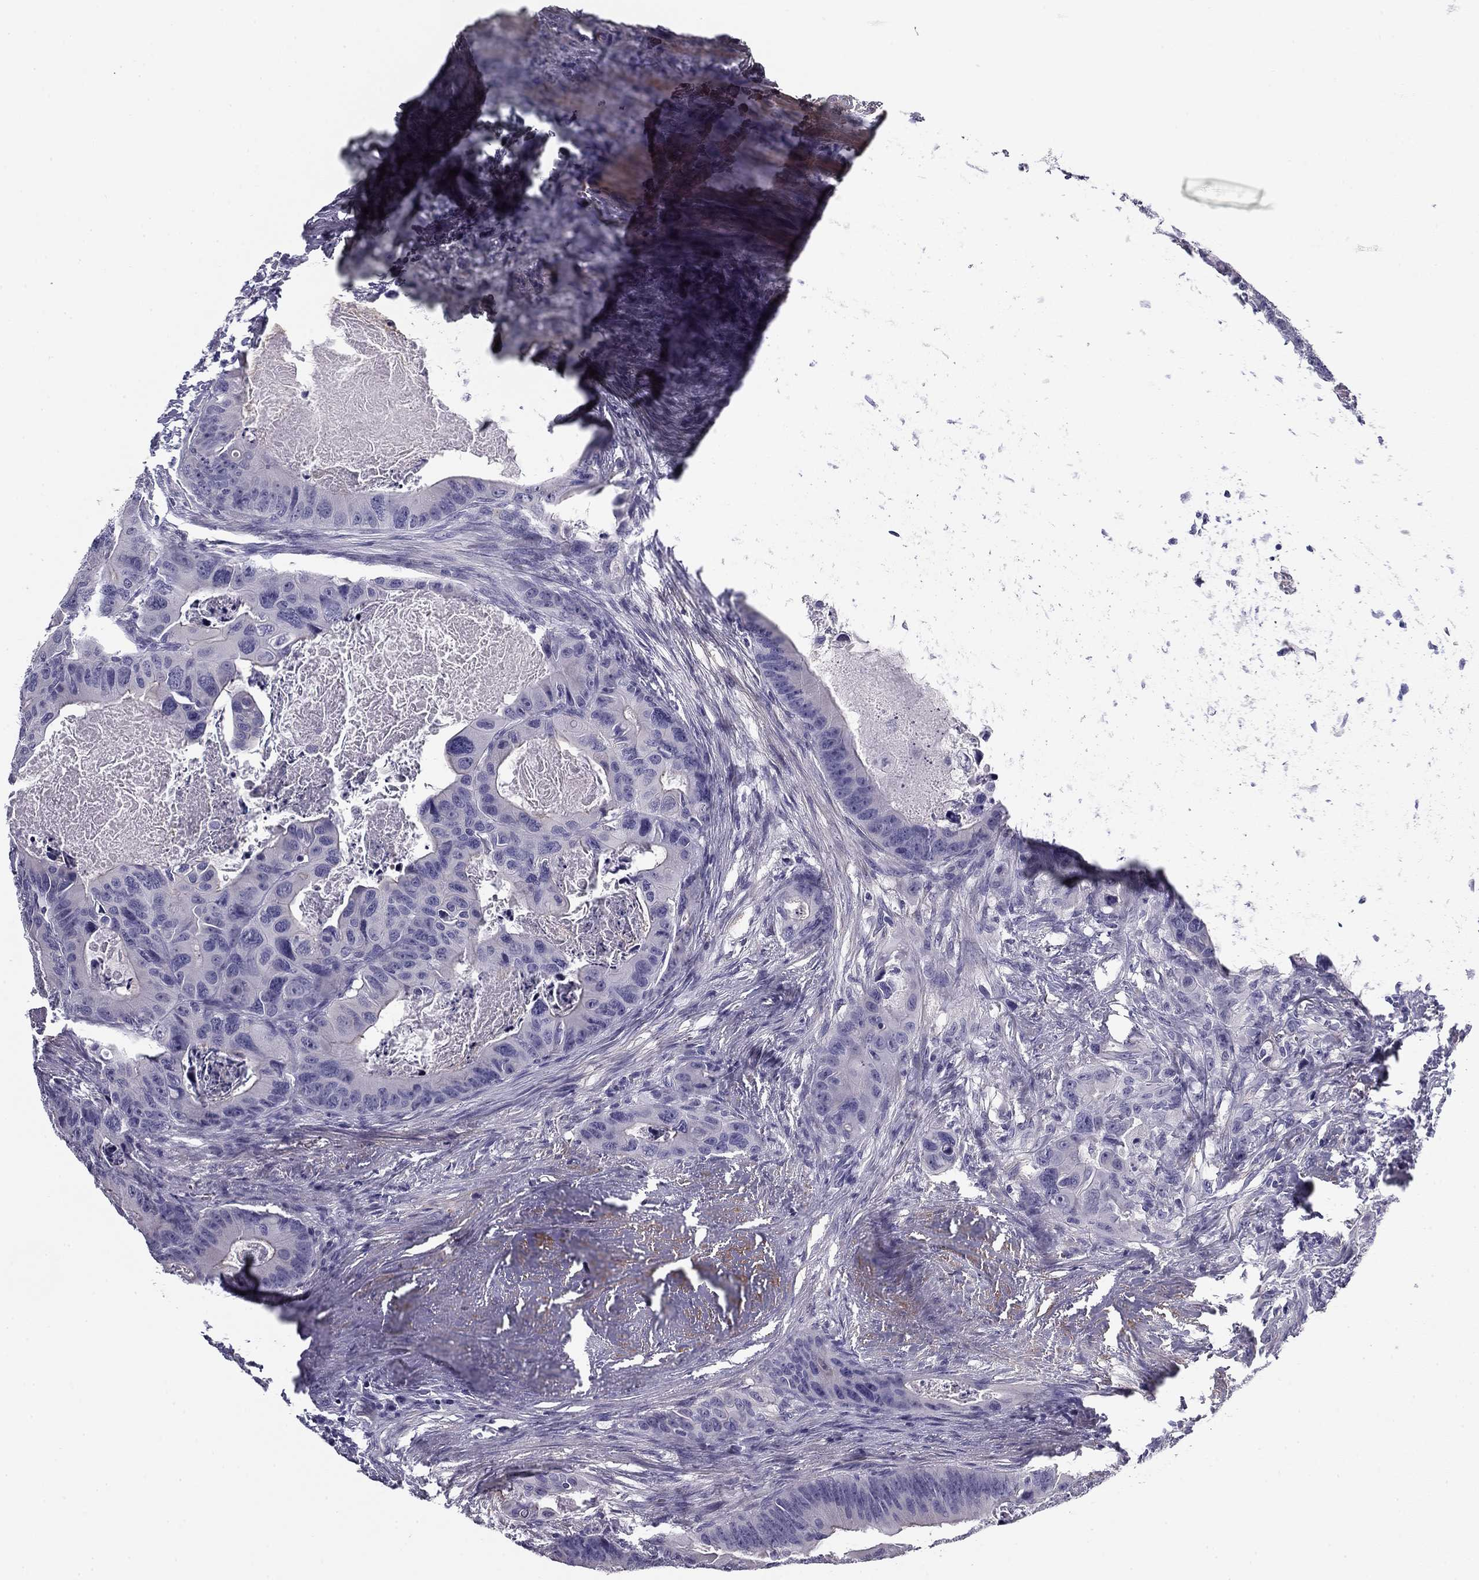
{"staining": {"intensity": "negative", "quantity": "none", "location": "none"}, "tissue": "colorectal cancer", "cell_type": "Tumor cells", "image_type": "cancer", "snomed": [{"axis": "morphology", "description": "Adenocarcinoma, NOS"}, {"axis": "topography", "description": "Rectum"}], "caption": "High magnification brightfield microscopy of colorectal cancer stained with DAB (3,3'-diaminobenzidine) (brown) and counterstained with hematoxylin (blue): tumor cells show no significant positivity.", "gene": "FLNC", "patient": {"sex": "male", "age": 64}}